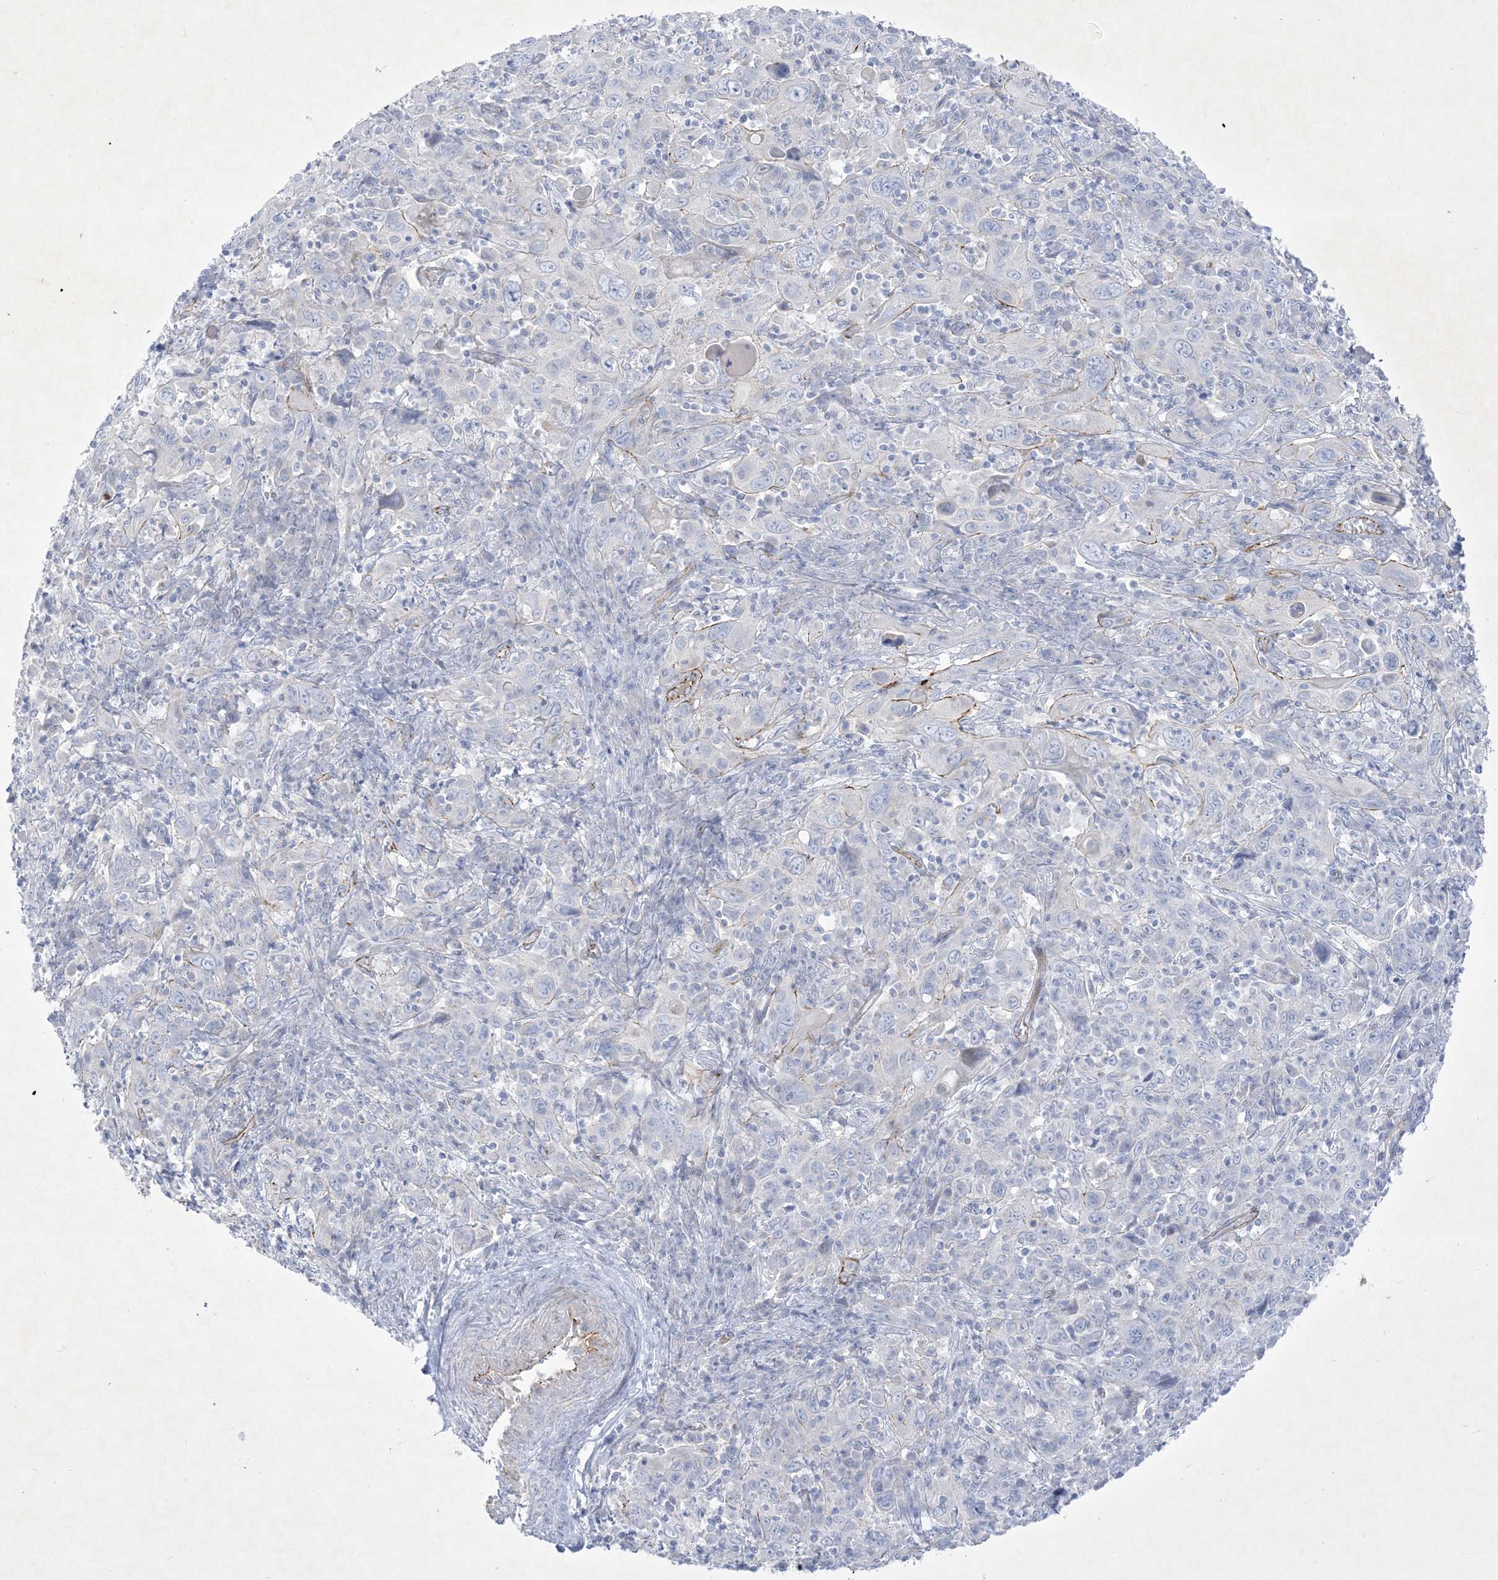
{"staining": {"intensity": "negative", "quantity": "none", "location": "none"}, "tissue": "cervical cancer", "cell_type": "Tumor cells", "image_type": "cancer", "snomed": [{"axis": "morphology", "description": "Squamous cell carcinoma, NOS"}, {"axis": "topography", "description": "Cervix"}], "caption": "An immunohistochemistry (IHC) micrograph of cervical cancer is shown. There is no staining in tumor cells of cervical cancer. Brightfield microscopy of IHC stained with DAB (brown) and hematoxylin (blue), captured at high magnification.", "gene": "B3GNT7", "patient": {"sex": "female", "age": 46}}